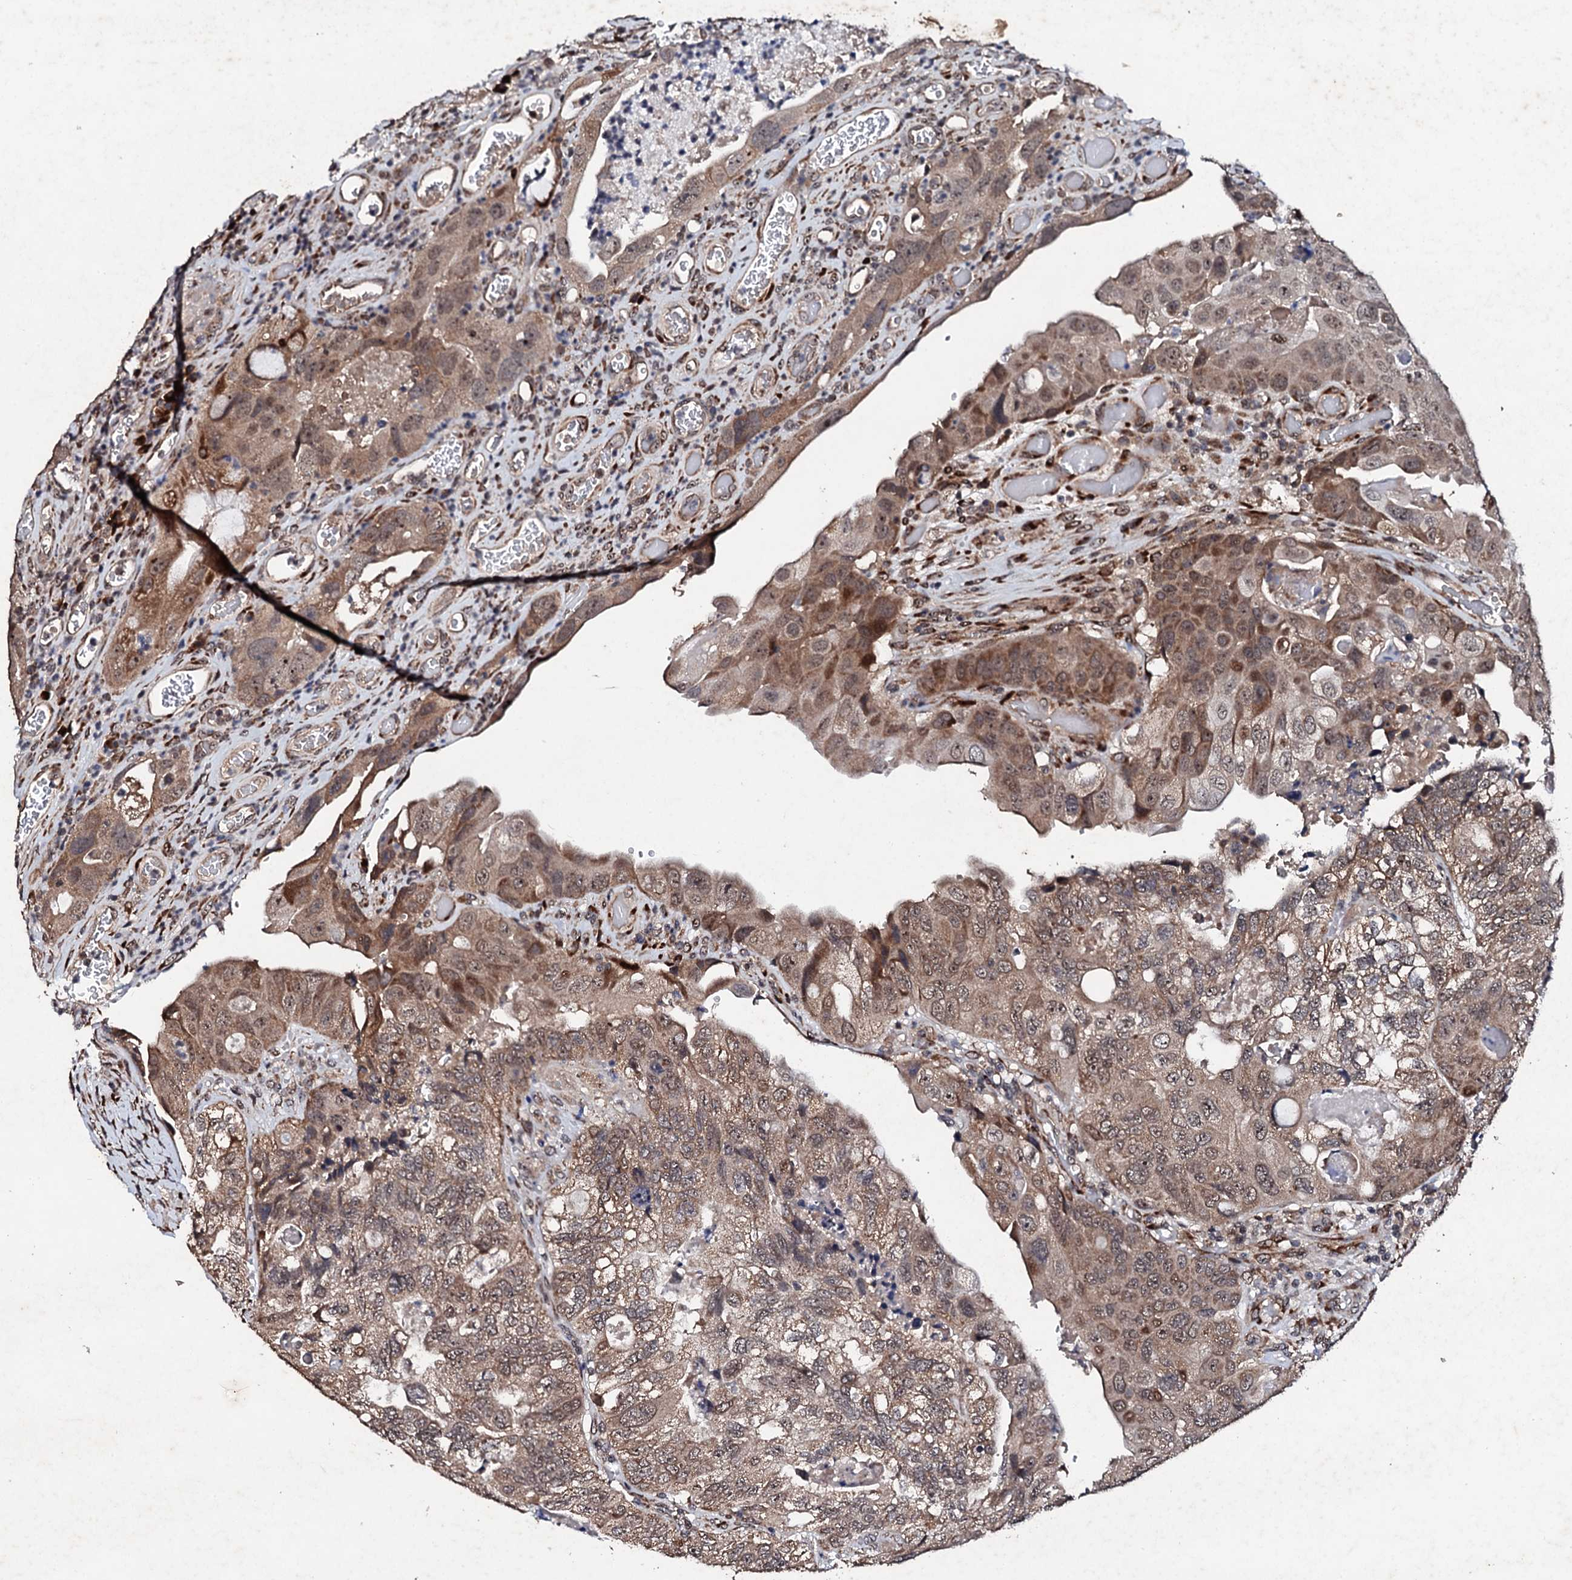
{"staining": {"intensity": "moderate", "quantity": ">75%", "location": "cytoplasmic/membranous,nuclear"}, "tissue": "colorectal cancer", "cell_type": "Tumor cells", "image_type": "cancer", "snomed": [{"axis": "morphology", "description": "Adenocarcinoma, NOS"}, {"axis": "topography", "description": "Rectum"}], "caption": "Brown immunohistochemical staining in colorectal cancer (adenocarcinoma) demonstrates moderate cytoplasmic/membranous and nuclear expression in about >75% of tumor cells. The protein is stained brown, and the nuclei are stained in blue (DAB IHC with brightfield microscopy, high magnification).", "gene": "FAM111A", "patient": {"sex": "male", "age": 63}}